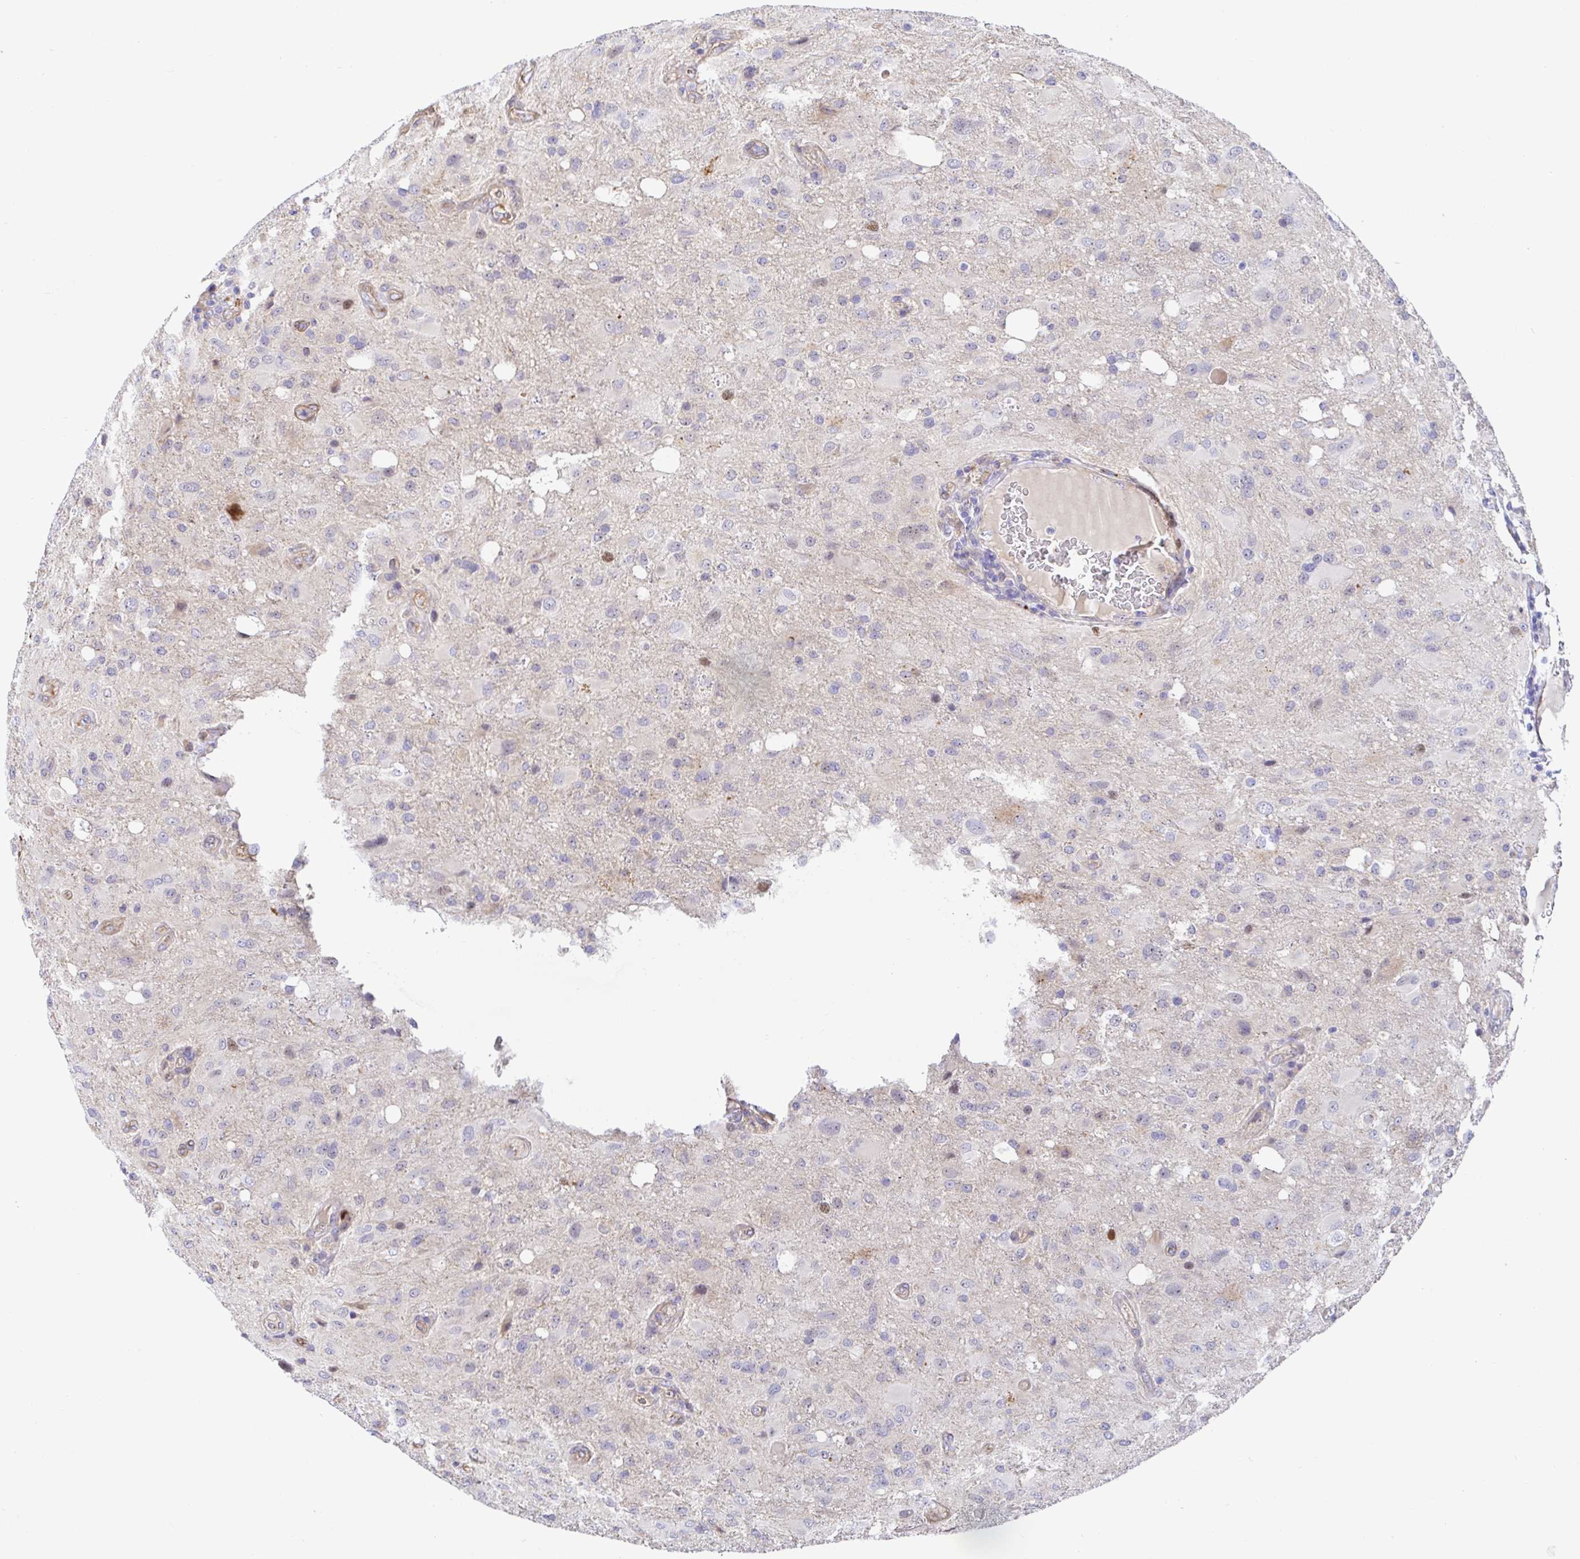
{"staining": {"intensity": "negative", "quantity": "none", "location": "none"}, "tissue": "glioma", "cell_type": "Tumor cells", "image_type": "cancer", "snomed": [{"axis": "morphology", "description": "Glioma, malignant, High grade"}, {"axis": "topography", "description": "Brain"}], "caption": "Malignant glioma (high-grade) was stained to show a protein in brown. There is no significant positivity in tumor cells.", "gene": "TIMELESS", "patient": {"sex": "male", "age": 53}}